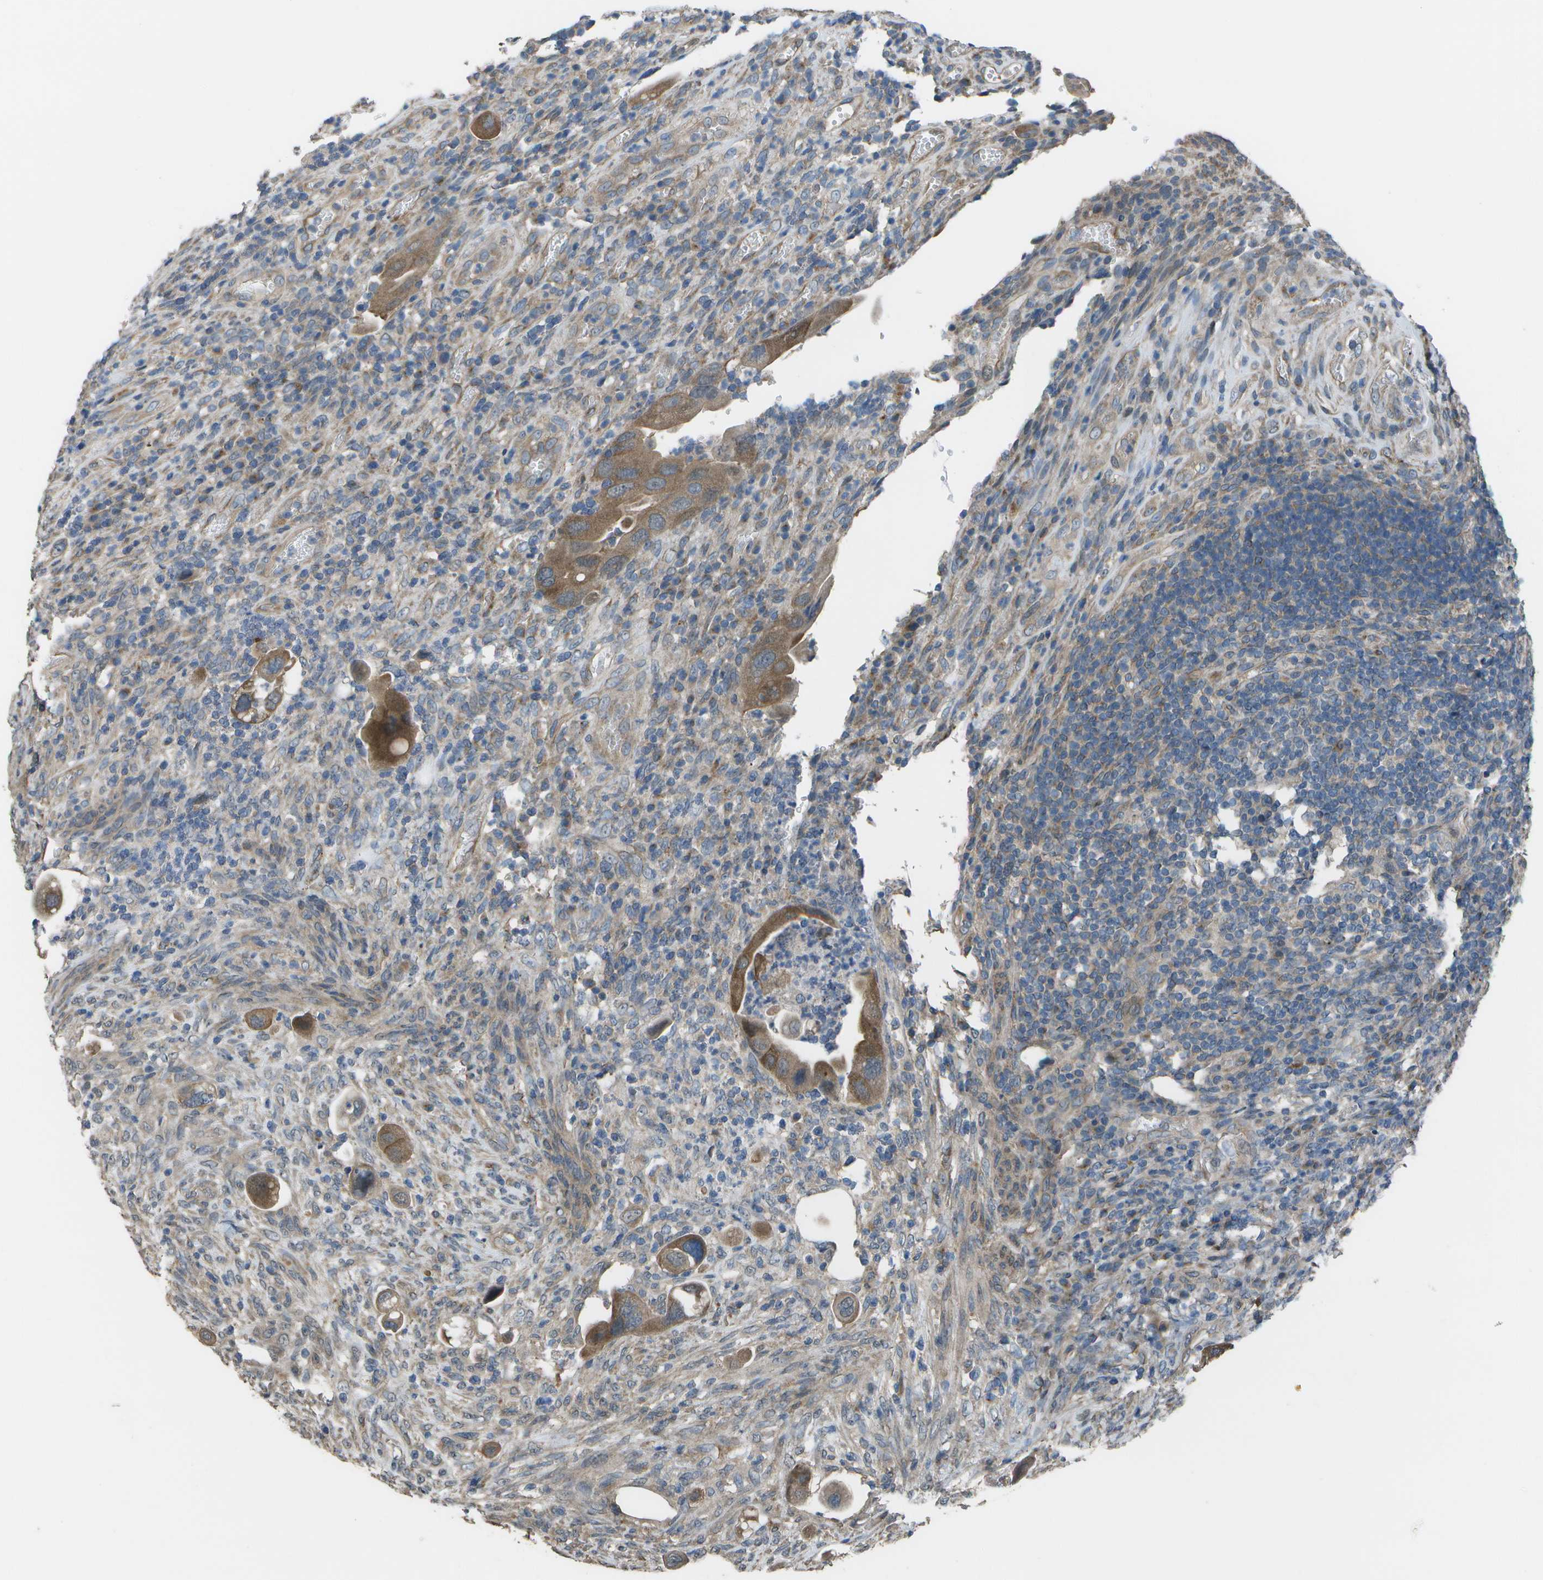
{"staining": {"intensity": "moderate", "quantity": ">75%", "location": "cytoplasmic/membranous"}, "tissue": "colorectal cancer", "cell_type": "Tumor cells", "image_type": "cancer", "snomed": [{"axis": "morphology", "description": "Adenocarcinoma, NOS"}, {"axis": "topography", "description": "Rectum"}], "caption": "Protein expression analysis of adenocarcinoma (colorectal) reveals moderate cytoplasmic/membranous positivity in approximately >75% of tumor cells. (Brightfield microscopy of DAB IHC at high magnification).", "gene": "CLNS1A", "patient": {"sex": "female", "age": 57}}